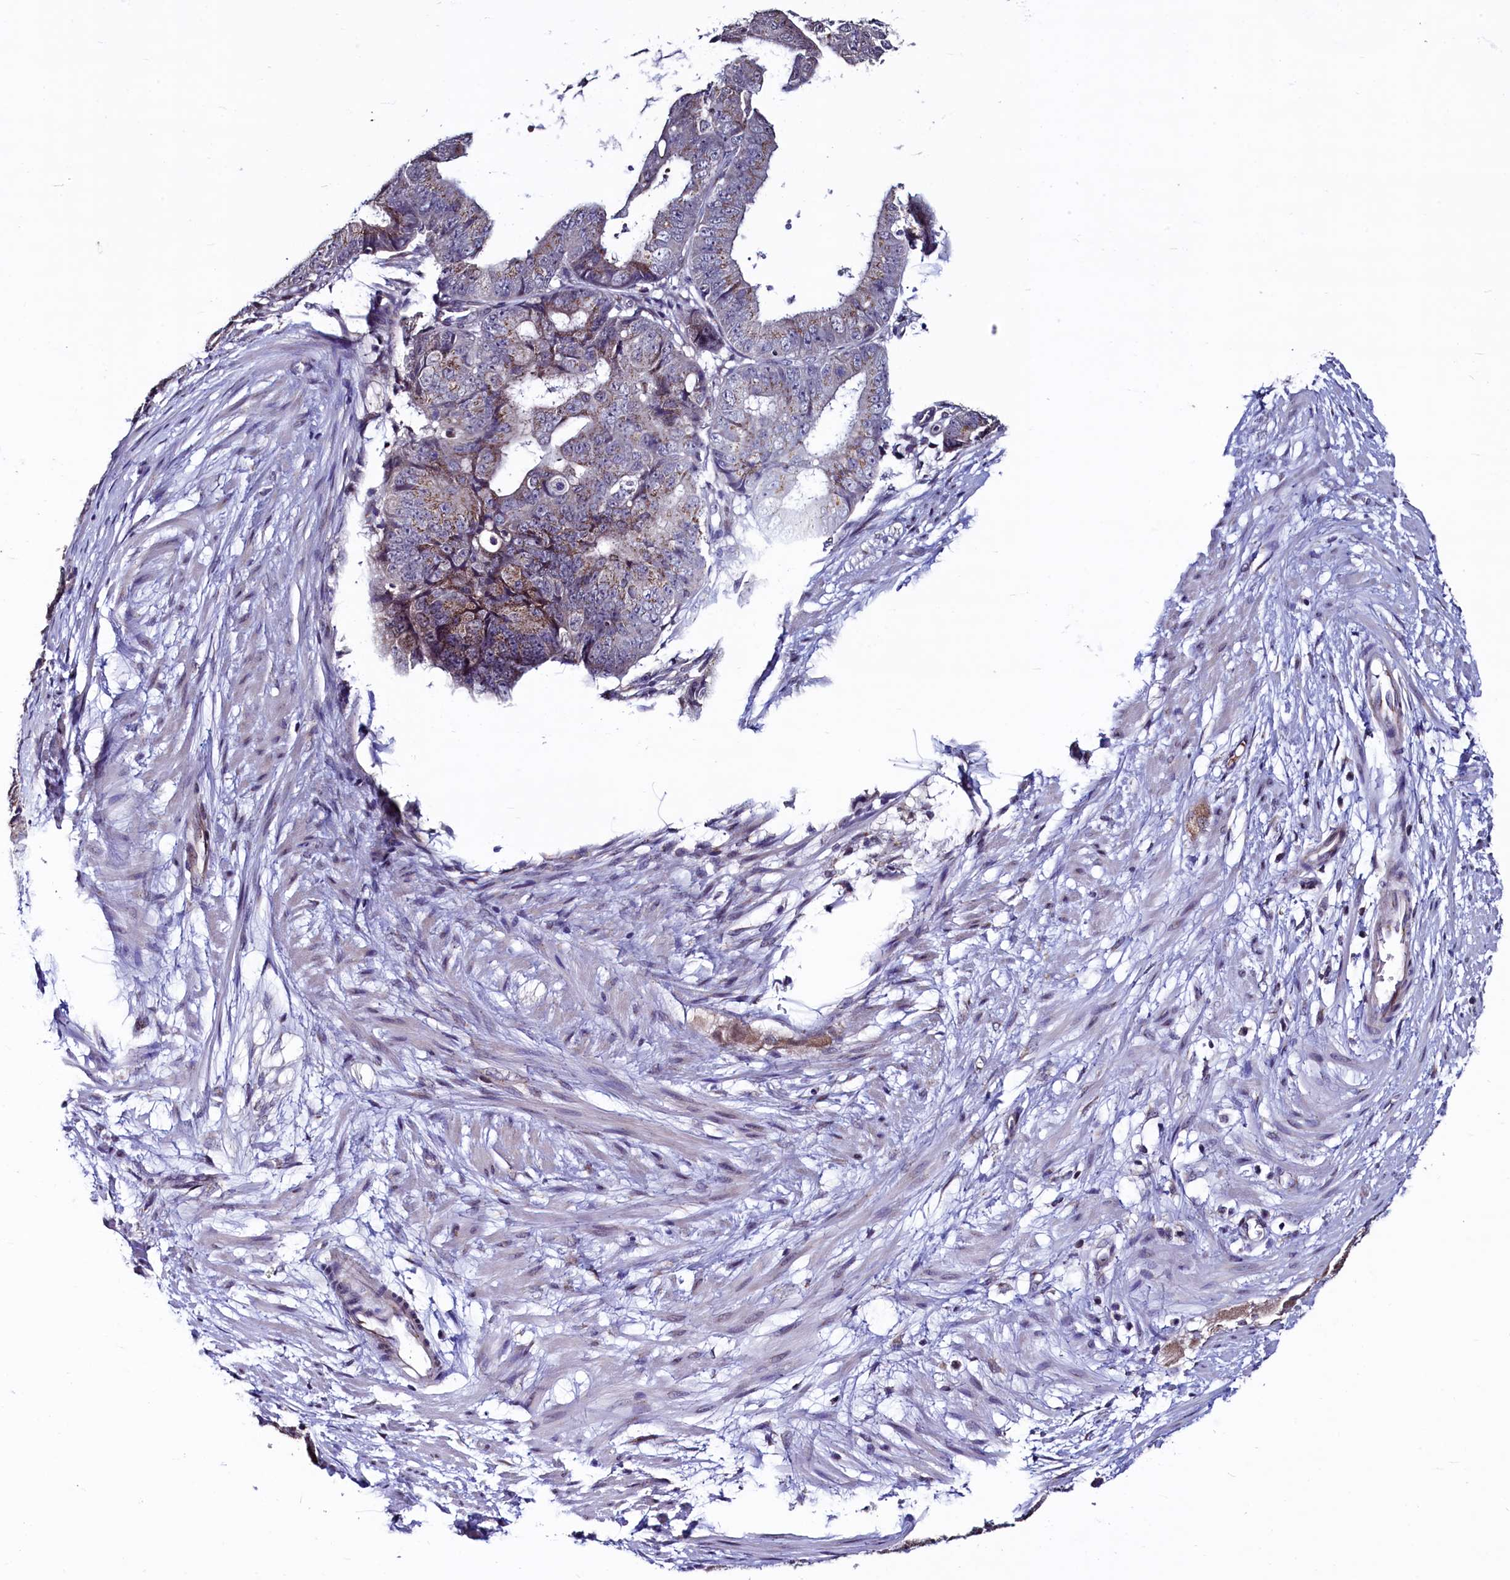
{"staining": {"intensity": "weak", "quantity": "25%-75%", "location": "cytoplasmic/membranous"}, "tissue": "ovarian cancer", "cell_type": "Tumor cells", "image_type": "cancer", "snomed": [{"axis": "morphology", "description": "Carcinoma, endometroid"}, {"axis": "topography", "description": "Appendix"}, {"axis": "topography", "description": "Ovary"}], "caption": "Ovarian cancer (endometroid carcinoma) tissue shows weak cytoplasmic/membranous expression in approximately 25%-75% of tumor cells", "gene": "SEC24C", "patient": {"sex": "female", "age": 42}}